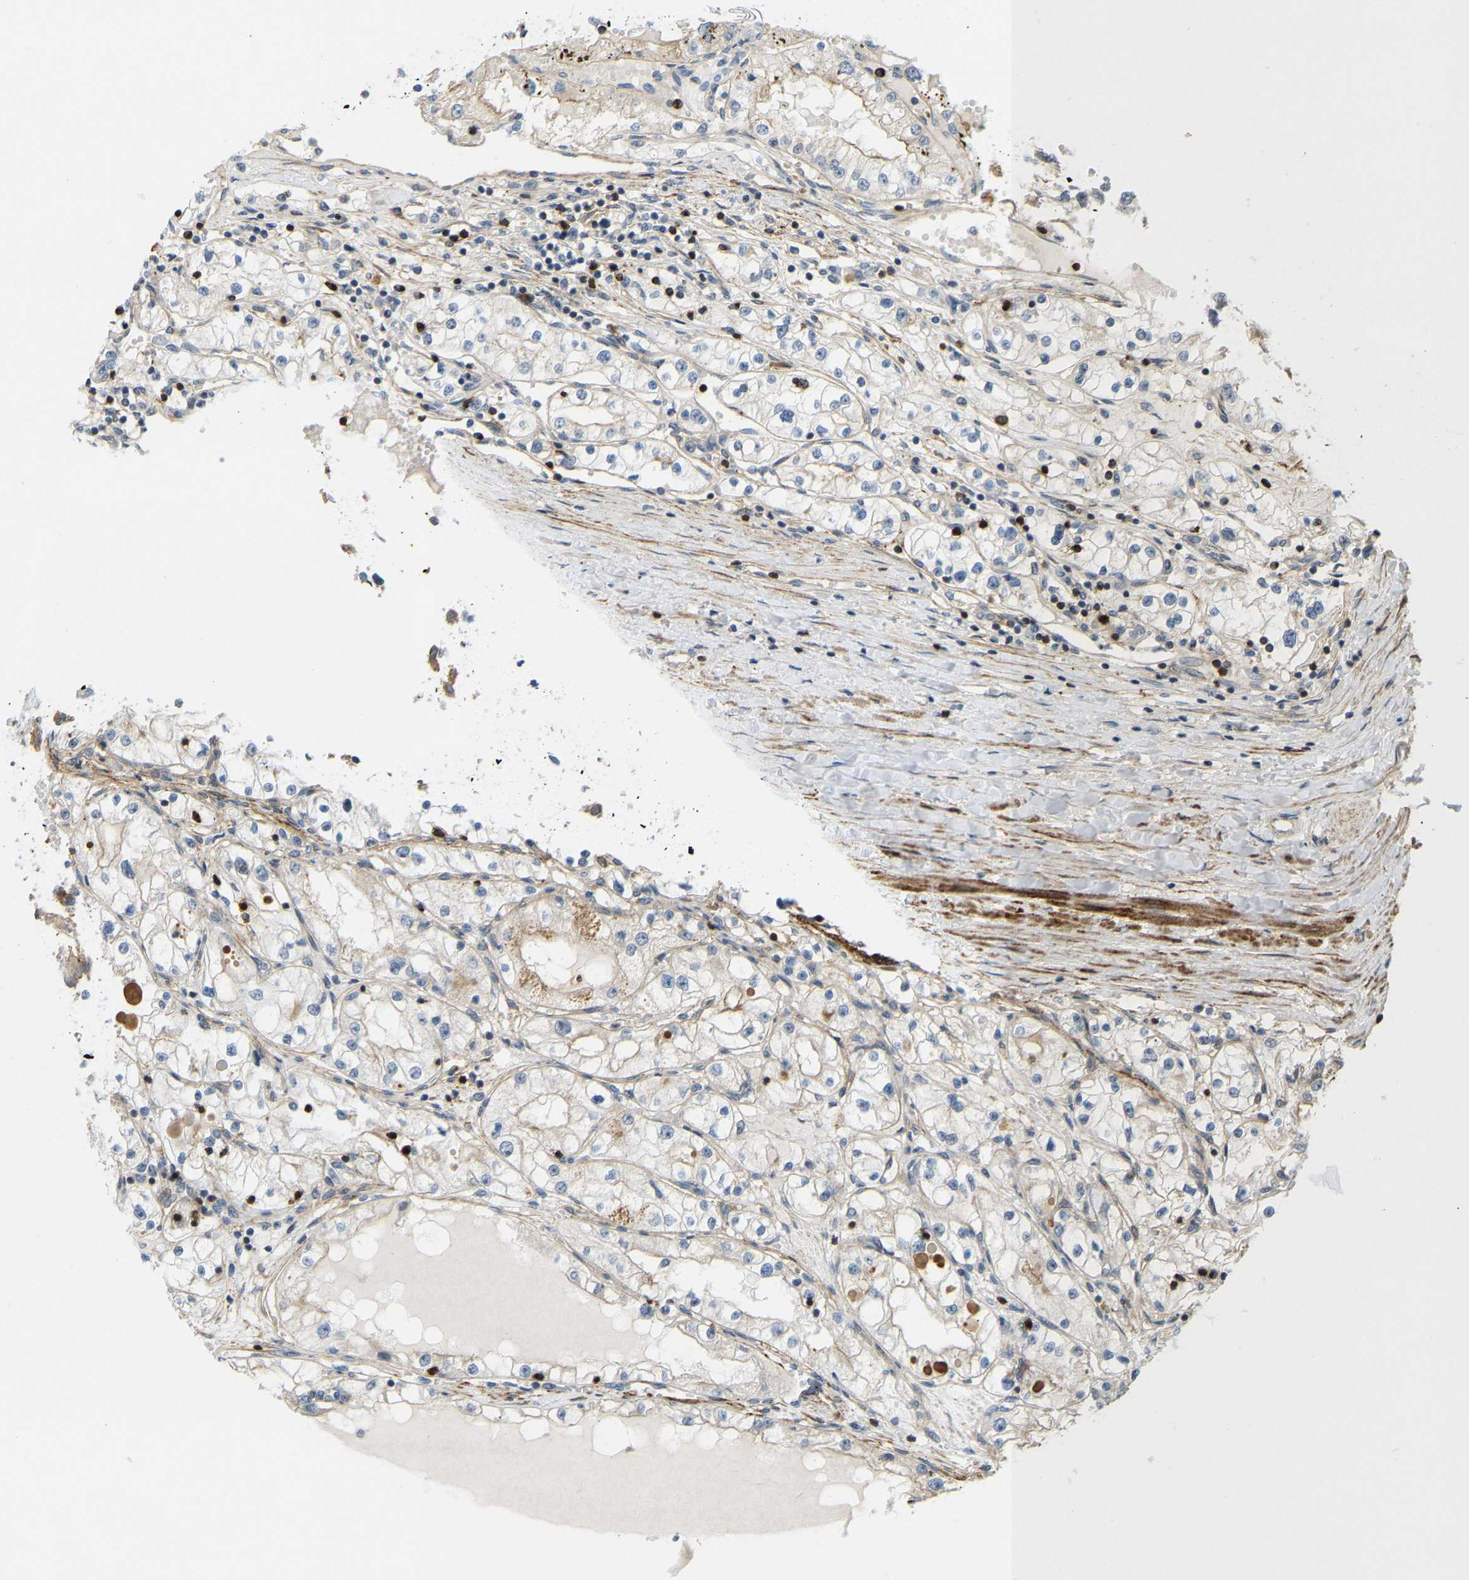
{"staining": {"intensity": "moderate", "quantity": "<25%", "location": "cytoplasmic/membranous"}, "tissue": "renal cancer", "cell_type": "Tumor cells", "image_type": "cancer", "snomed": [{"axis": "morphology", "description": "Adenocarcinoma, NOS"}, {"axis": "topography", "description": "Kidney"}], "caption": "Moderate cytoplasmic/membranous expression for a protein is identified in approximately <25% of tumor cells of renal cancer using IHC.", "gene": "KIAA1671", "patient": {"sex": "male", "age": 68}}